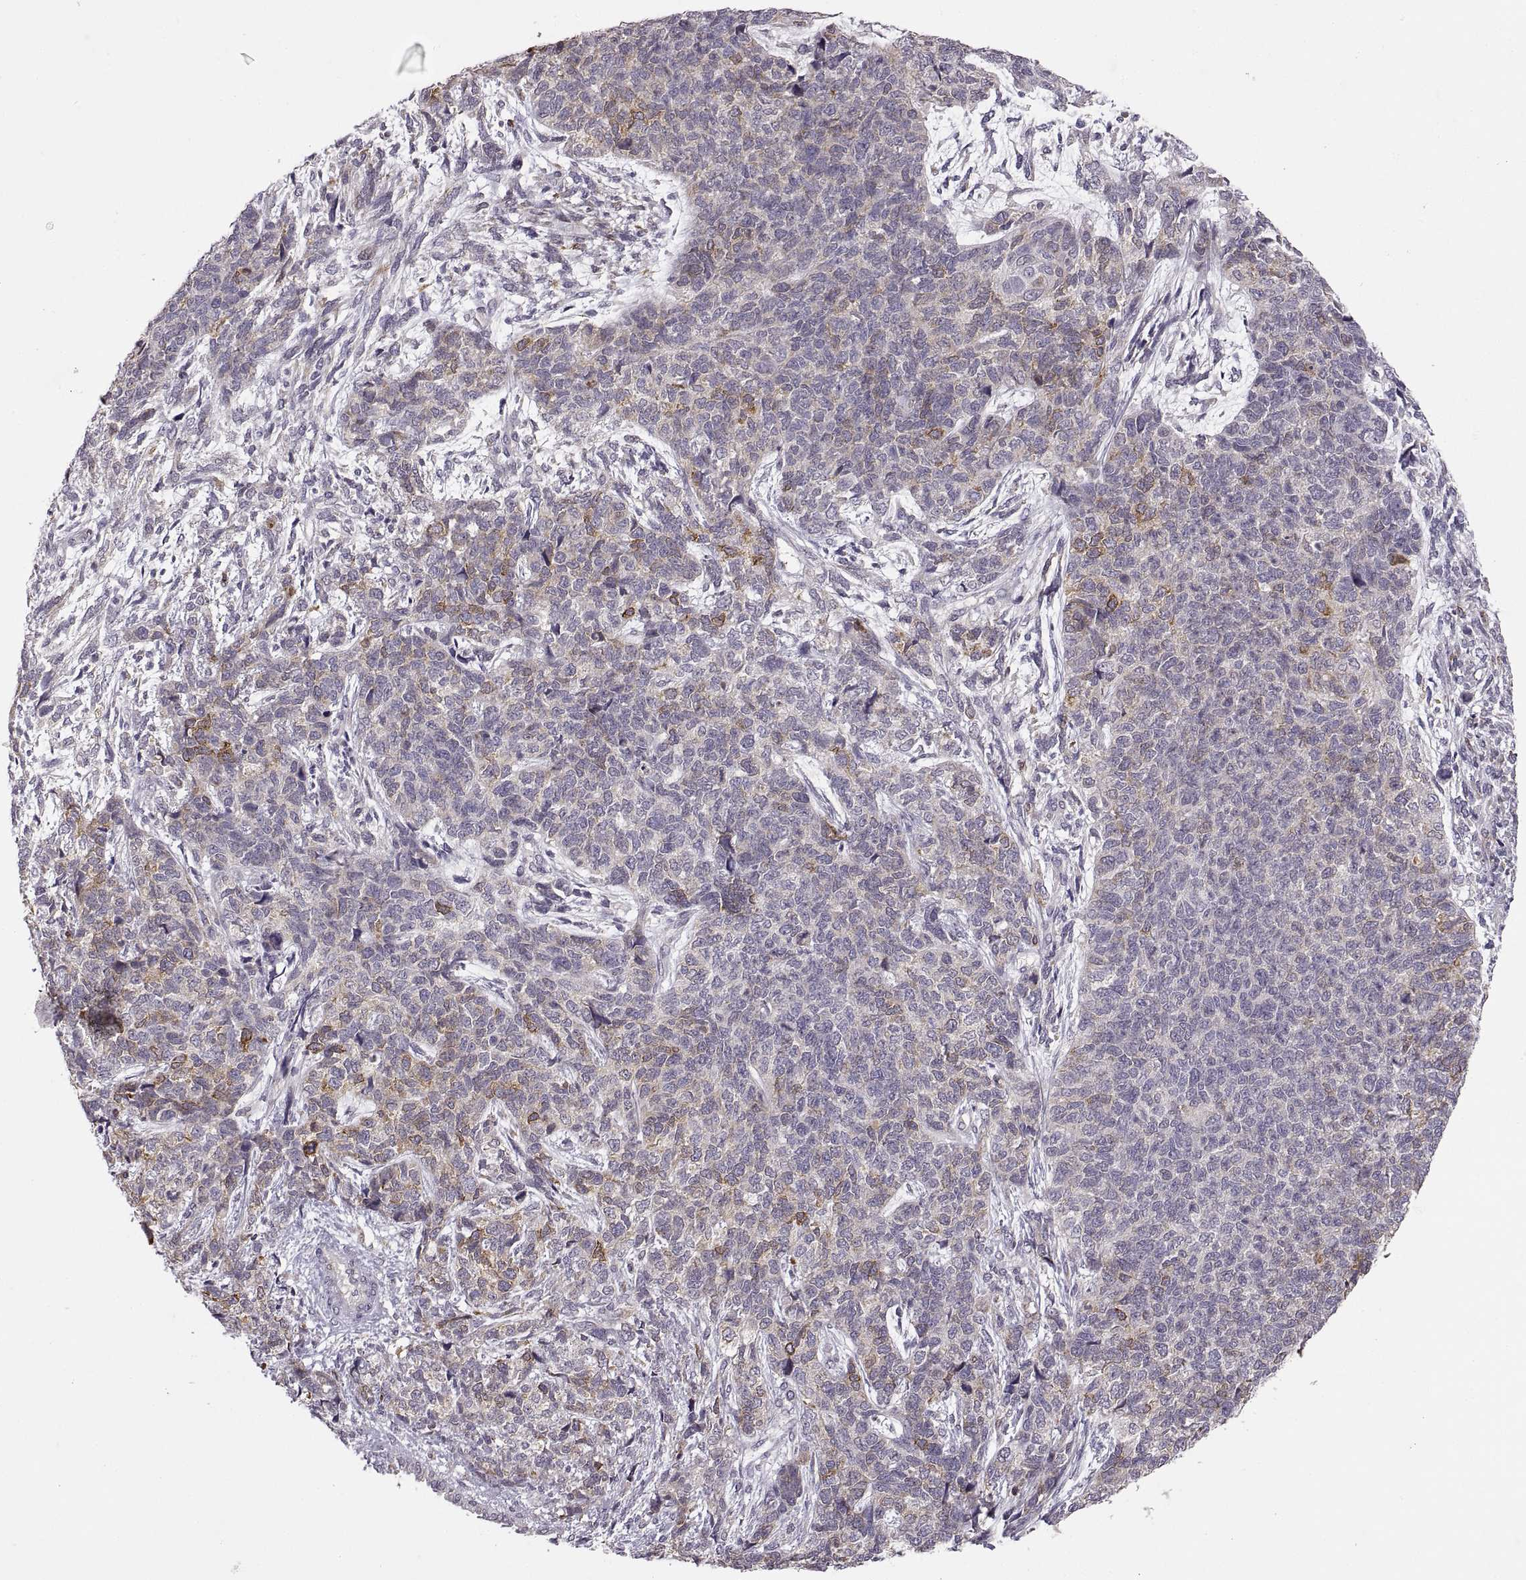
{"staining": {"intensity": "moderate", "quantity": "<25%", "location": "cytoplasmic/membranous"}, "tissue": "cervical cancer", "cell_type": "Tumor cells", "image_type": "cancer", "snomed": [{"axis": "morphology", "description": "Squamous cell carcinoma, NOS"}, {"axis": "topography", "description": "Cervix"}], "caption": "Tumor cells demonstrate low levels of moderate cytoplasmic/membranous staining in approximately <25% of cells in squamous cell carcinoma (cervical). (Brightfield microscopy of DAB IHC at high magnification).", "gene": "HMGCR", "patient": {"sex": "female", "age": 63}}